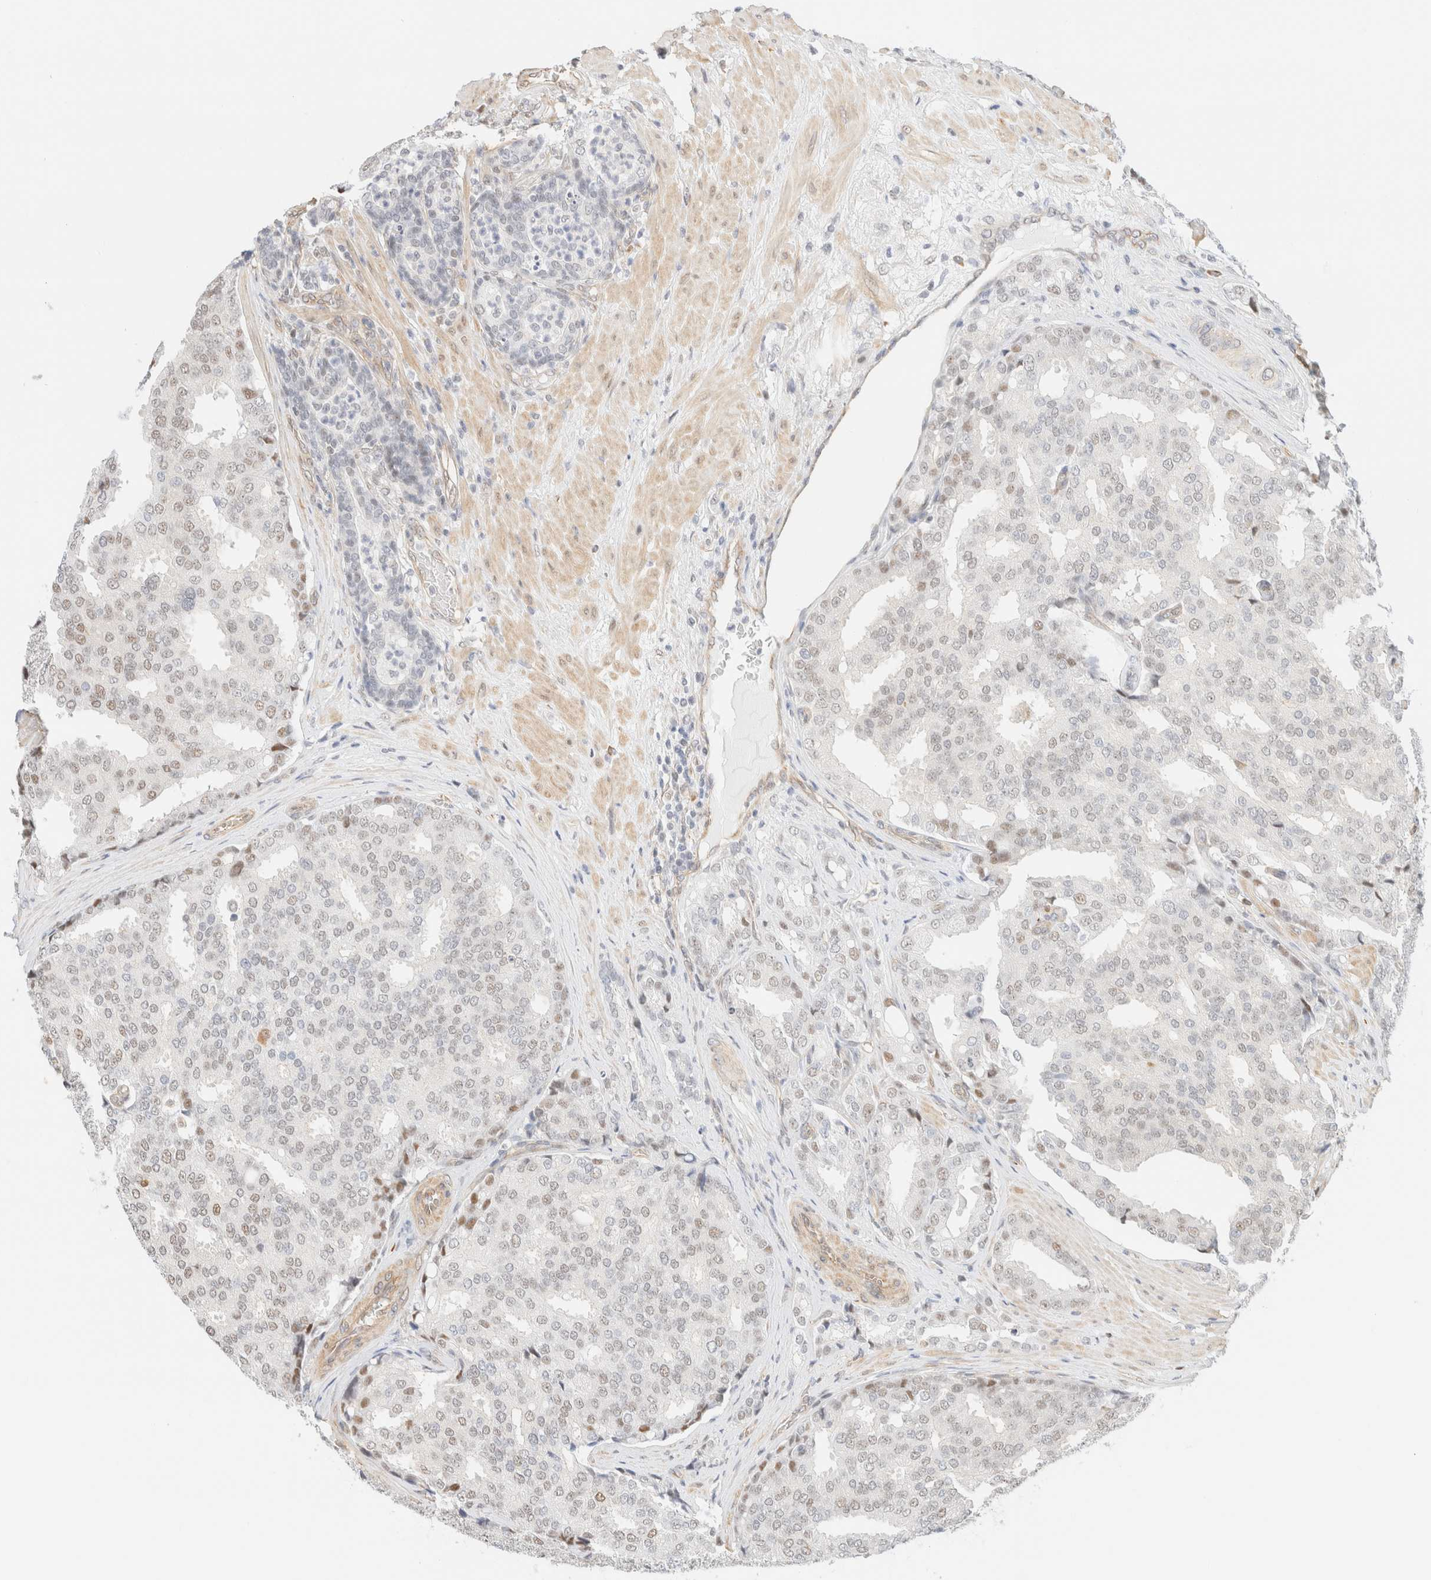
{"staining": {"intensity": "weak", "quantity": "<25%", "location": "nuclear"}, "tissue": "prostate cancer", "cell_type": "Tumor cells", "image_type": "cancer", "snomed": [{"axis": "morphology", "description": "Adenocarcinoma, High grade"}, {"axis": "topography", "description": "Prostate"}], "caption": "DAB (3,3'-diaminobenzidine) immunohistochemical staining of adenocarcinoma (high-grade) (prostate) reveals no significant expression in tumor cells.", "gene": "ARID5A", "patient": {"sex": "male", "age": 50}}